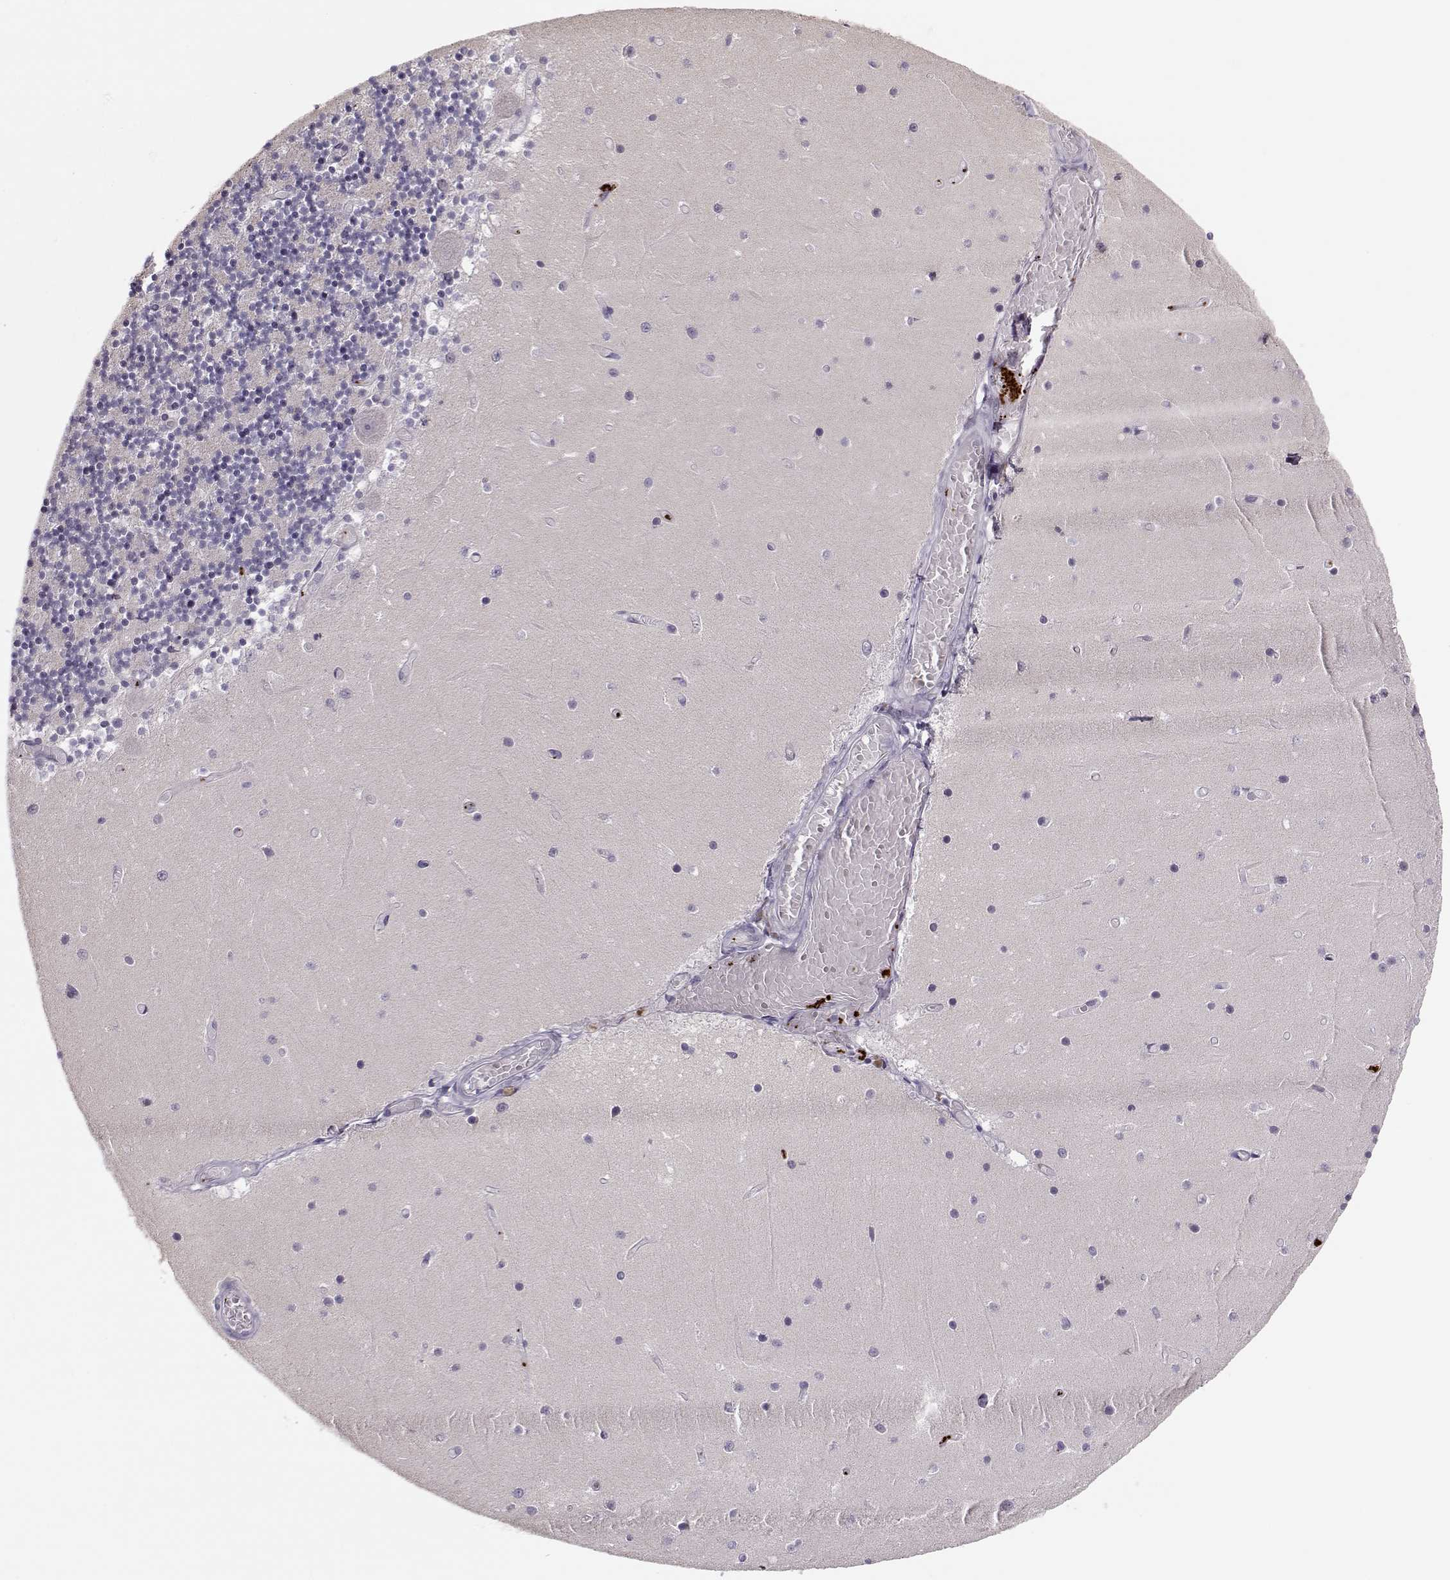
{"staining": {"intensity": "negative", "quantity": "none", "location": "none"}, "tissue": "cerebellum", "cell_type": "Cells in granular layer", "image_type": "normal", "snomed": [{"axis": "morphology", "description": "Normal tissue, NOS"}, {"axis": "topography", "description": "Cerebellum"}], "caption": "There is no significant expression in cells in granular layer of cerebellum.", "gene": "KLF17", "patient": {"sex": "female", "age": 28}}